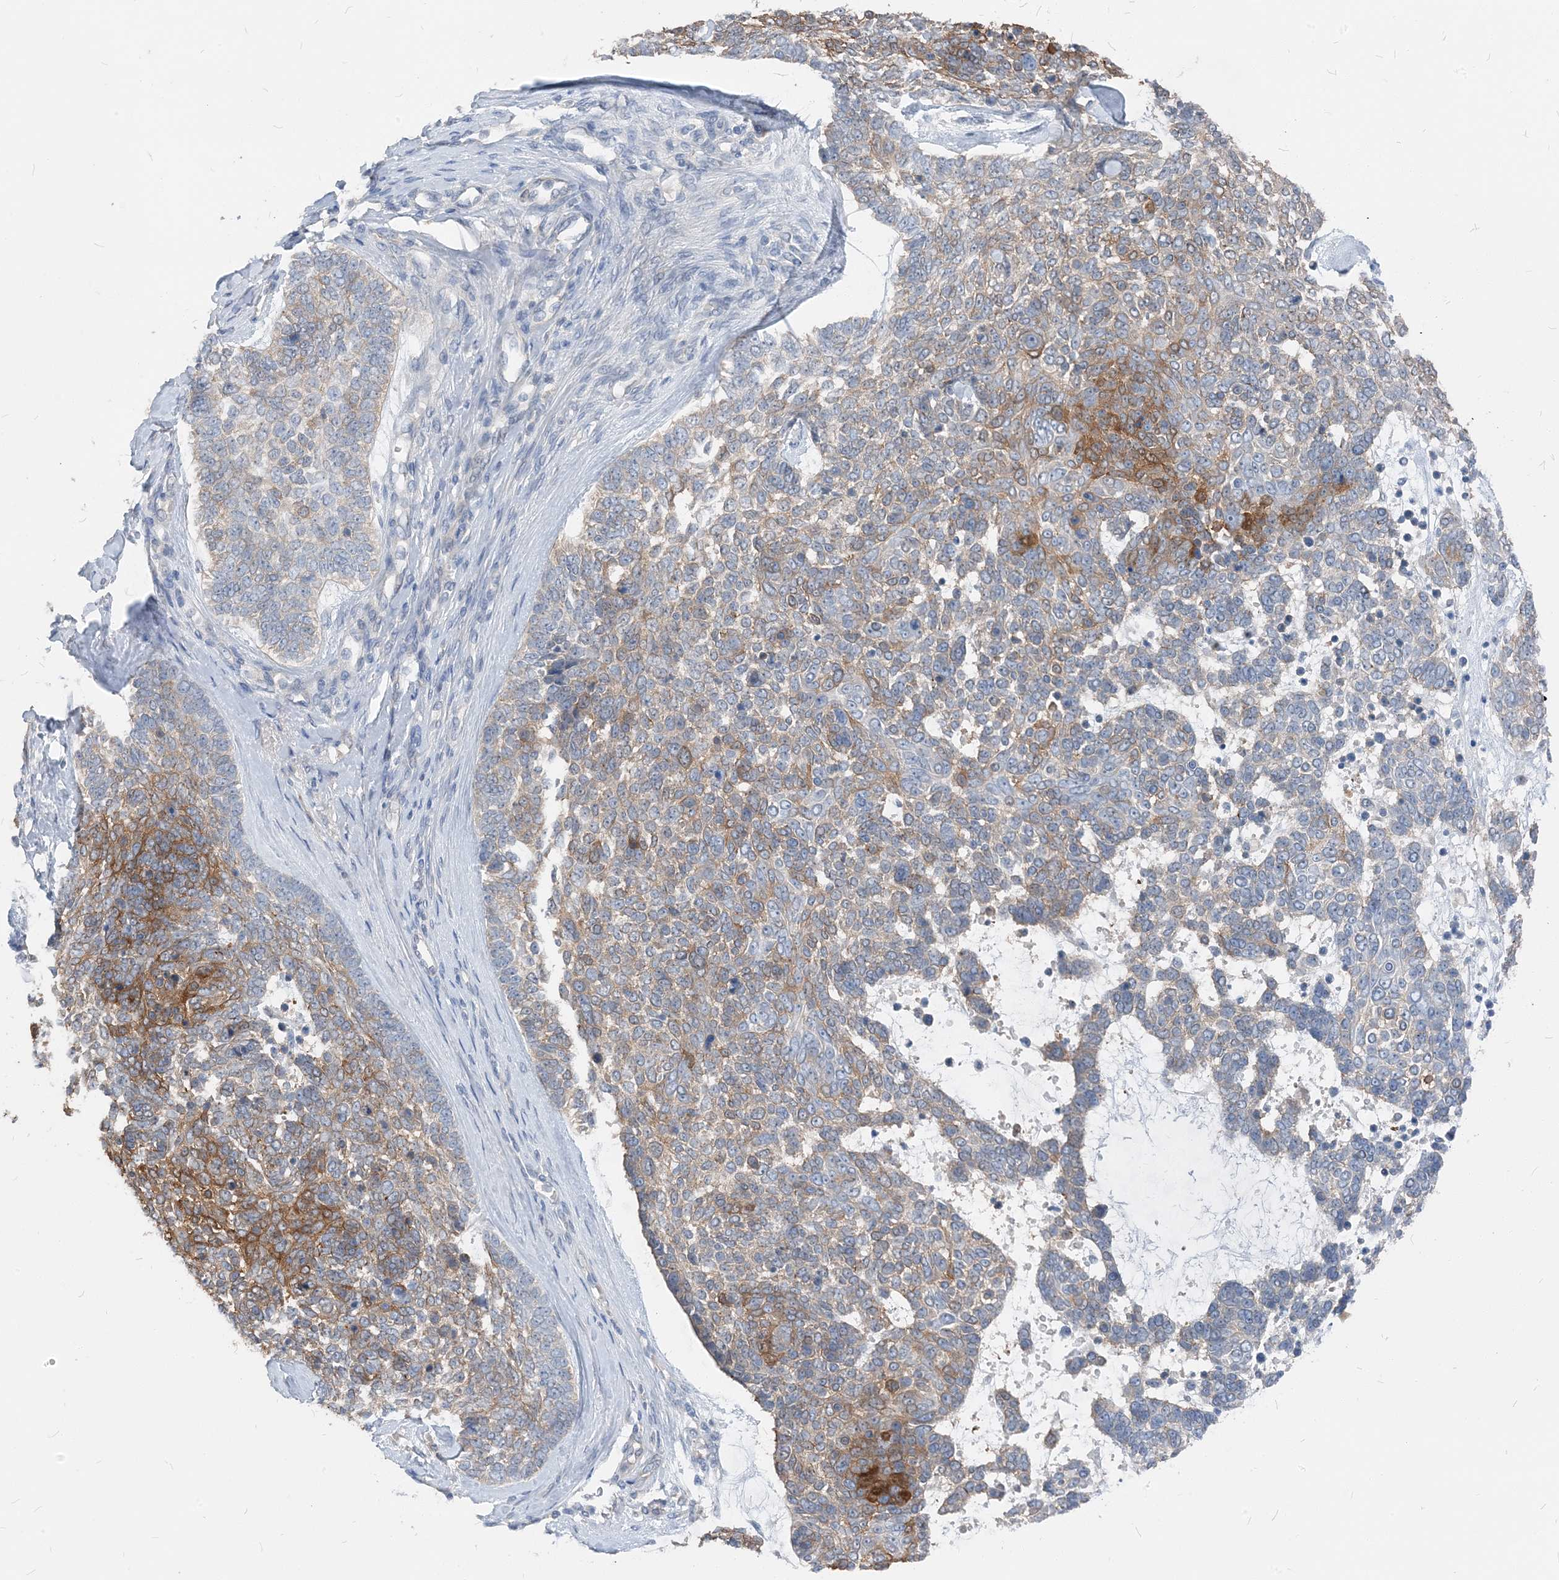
{"staining": {"intensity": "moderate", "quantity": "25%-75%", "location": "cytoplasmic/membranous"}, "tissue": "skin cancer", "cell_type": "Tumor cells", "image_type": "cancer", "snomed": [{"axis": "morphology", "description": "Basal cell carcinoma"}, {"axis": "topography", "description": "Skin"}], "caption": "Protein analysis of skin basal cell carcinoma tissue demonstrates moderate cytoplasmic/membranous expression in about 25%-75% of tumor cells.", "gene": "NCOA7", "patient": {"sex": "female", "age": 81}}